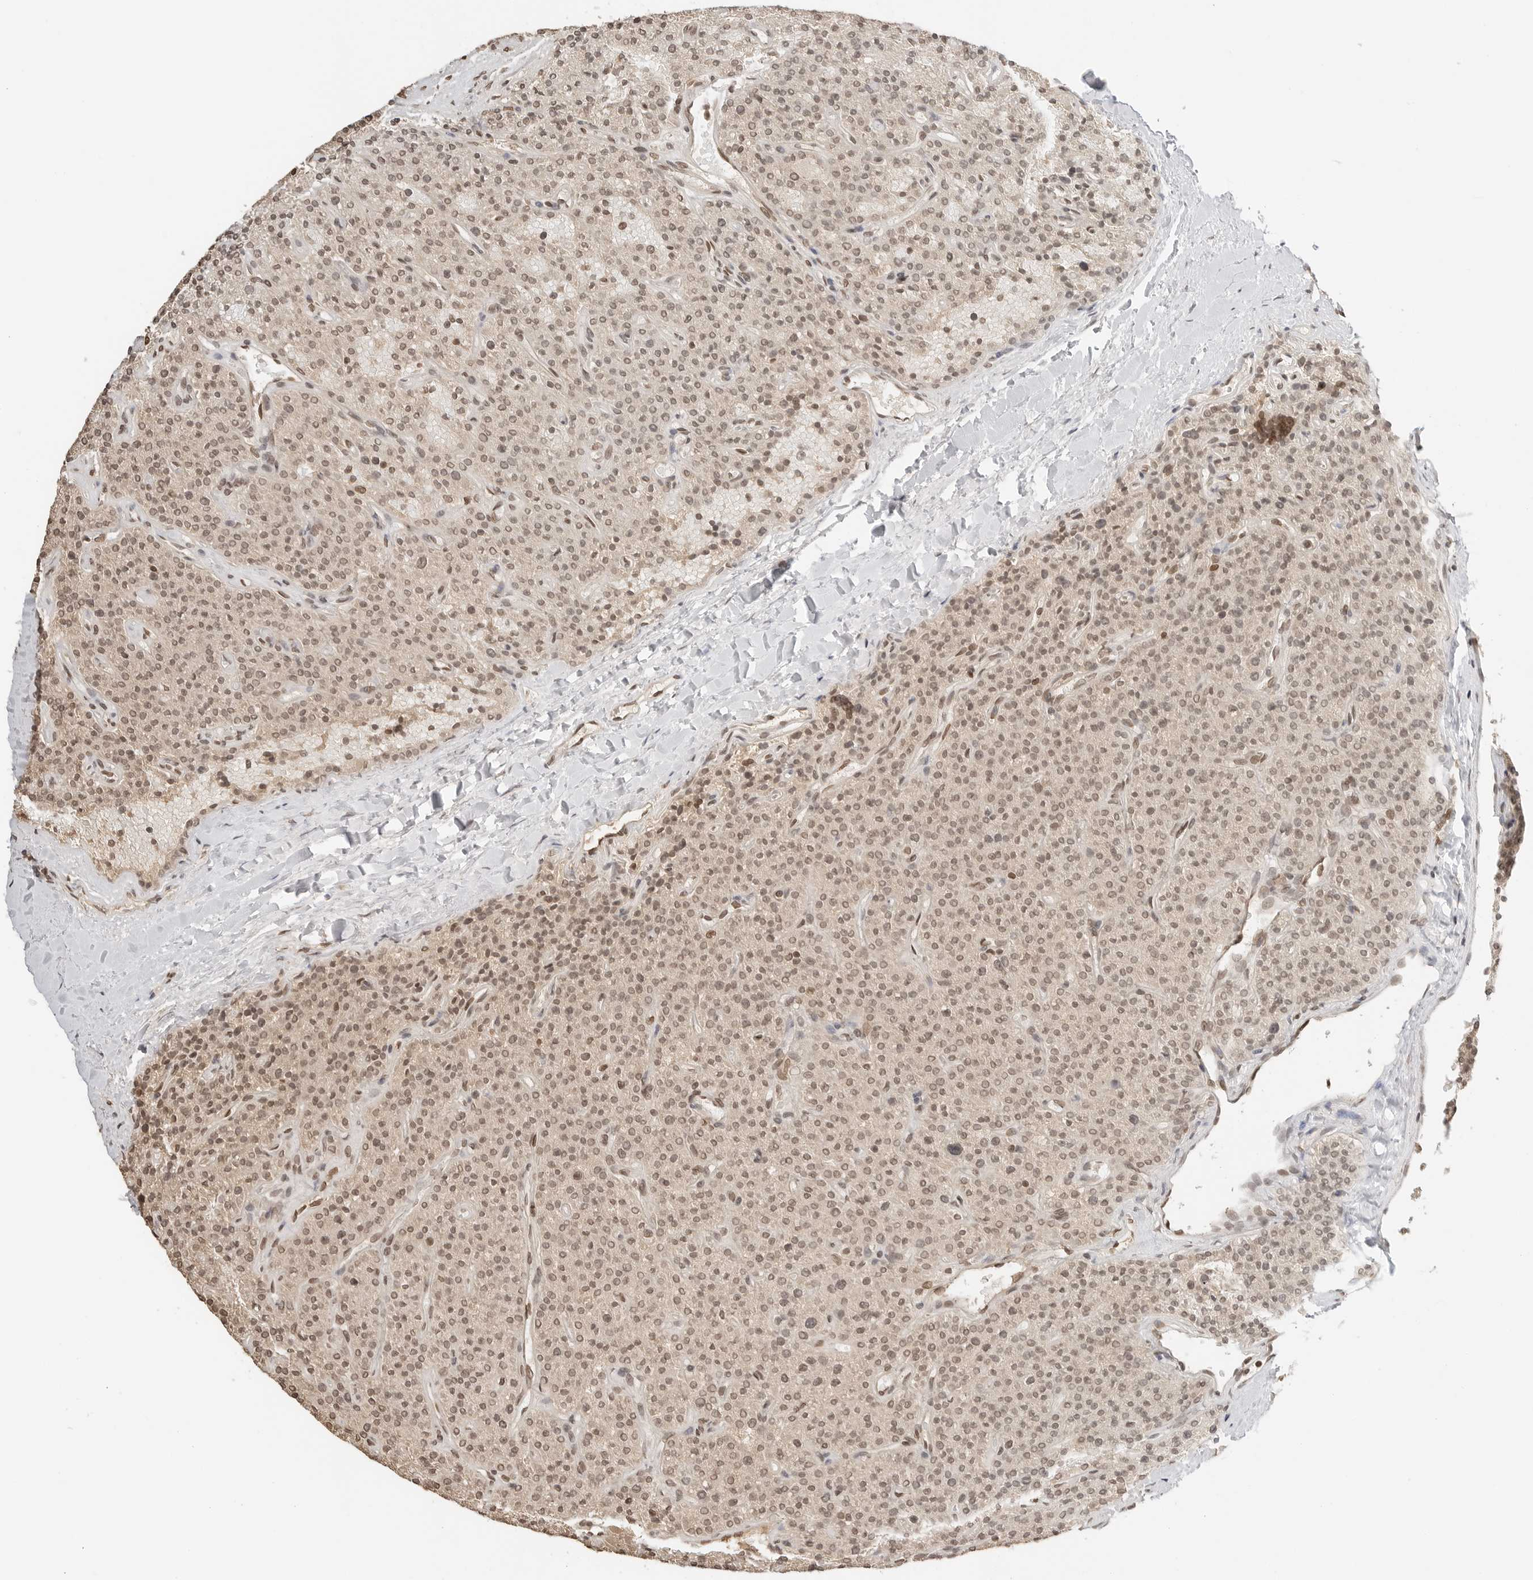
{"staining": {"intensity": "moderate", "quantity": ">75%", "location": "cytoplasmic/membranous,nuclear"}, "tissue": "parathyroid gland", "cell_type": "Glandular cells", "image_type": "normal", "snomed": [{"axis": "morphology", "description": "Normal tissue, NOS"}, {"axis": "topography", "description": "Parathyroid gland"}], "caption": "Parathyroid gland stained with DAB immunohistochemistry reveals medium levels of moderate cytoplasmic/membranous,nuclear staining in approximately >75% of glandular cells.", "gene": "POLH", "patient": {"sex": "male", "age": 46}}